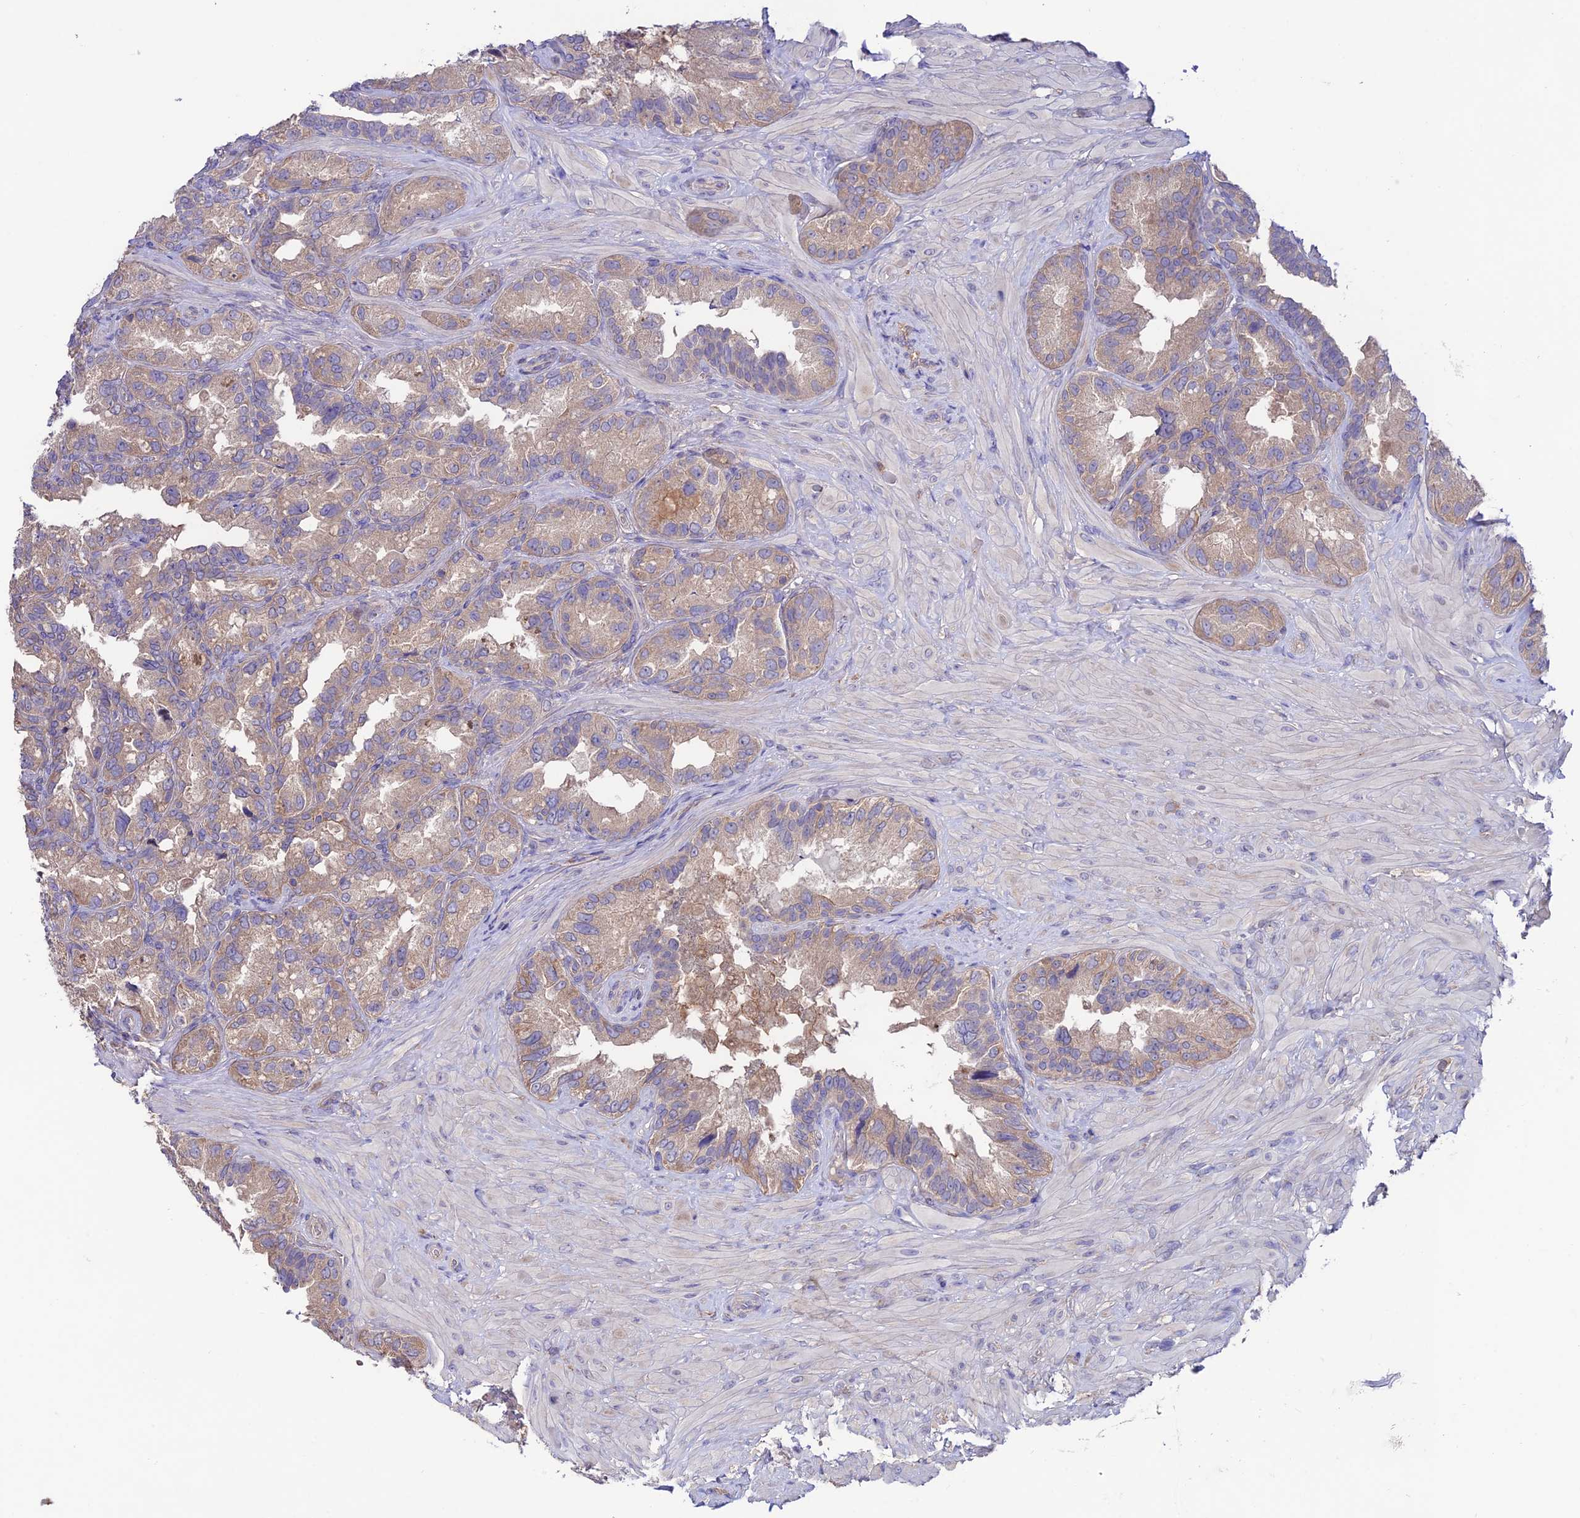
{"staining": {"intensity": "weak", "quantity": ">75%", "location": "cytoplasmic/membranous"}, "tissue": "seminal vesicle", "cell_type": "Glandular cells", "image_type": "normal", "snomed": [{"axis": "morphology", "description": "Normal tissue, NOS"}, {"axis": "topography", "description": "Seminal veicle"}, {"axis": "topography", "description": "Peripheral nerve tissue"}], "caption": "Immunohistochemical staining of unremarkable human seminal vesicle reveals low levels of weak cytoplasmic/membranous staining in about >75% of glandular cells.", "gene": "BRME1", "patient": {"sex": "male", "age": 67}}